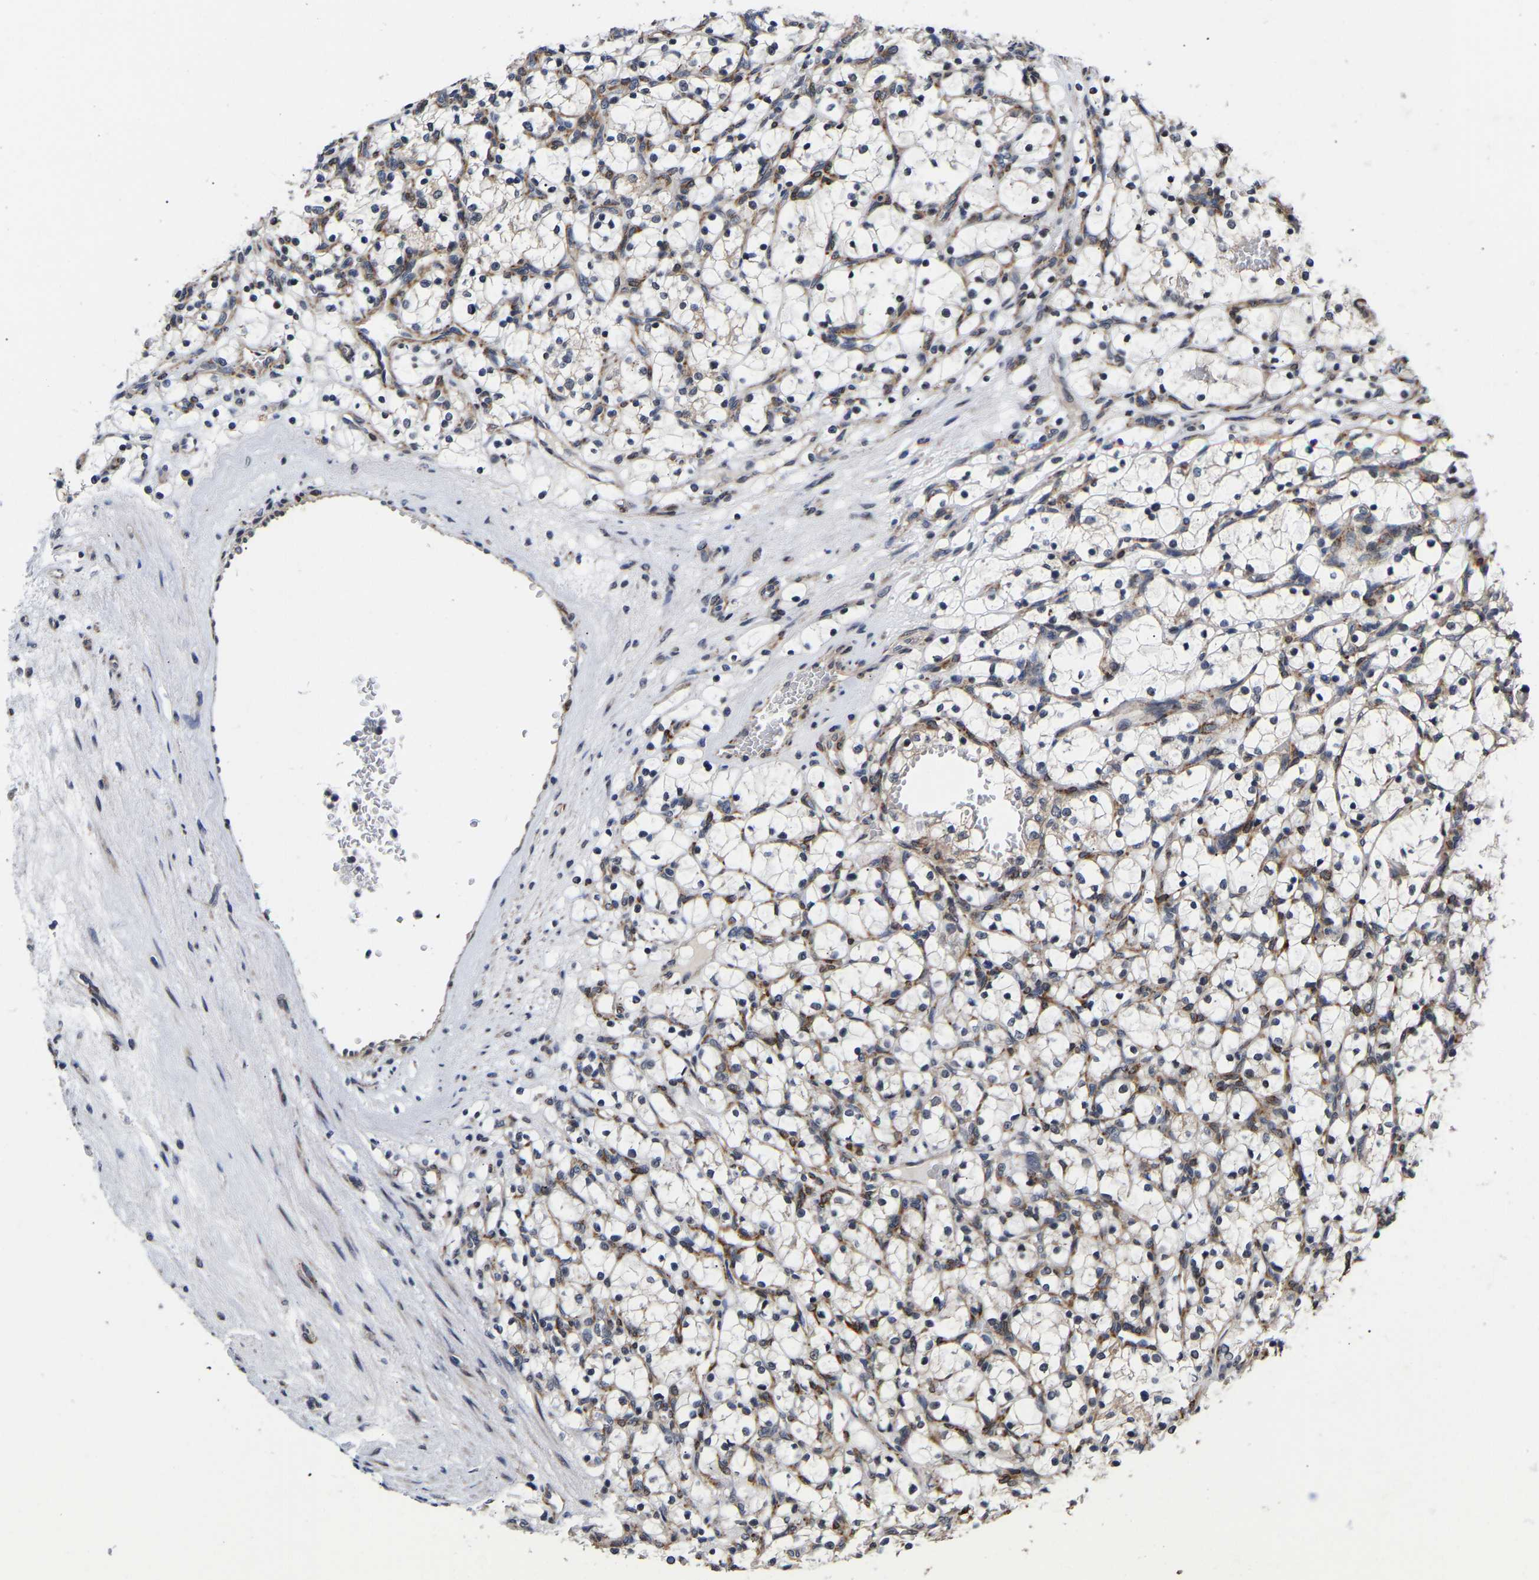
{"staining": {"intensity": "weak", "quantity": "25%-75%", "location": "cytoplasmic/membranous"}, "tissue": "renal cancer", "cell_type": "Tumor cells", "image_type": "cancer", "snomed": [{"axis": "morphology", "description": "Adenocarcinoma, NOS"}, {"axis": "topography", "description": "Kidney"}], "caption": "Renal adenocarcinoma was stained to show a protein in brown. There is low levels of weak cytoplasmic/membranous positivity in about 25%-75% of tumor cells.", "gene": "METTL16", "patient": {"sex": "female", "age": 69}}